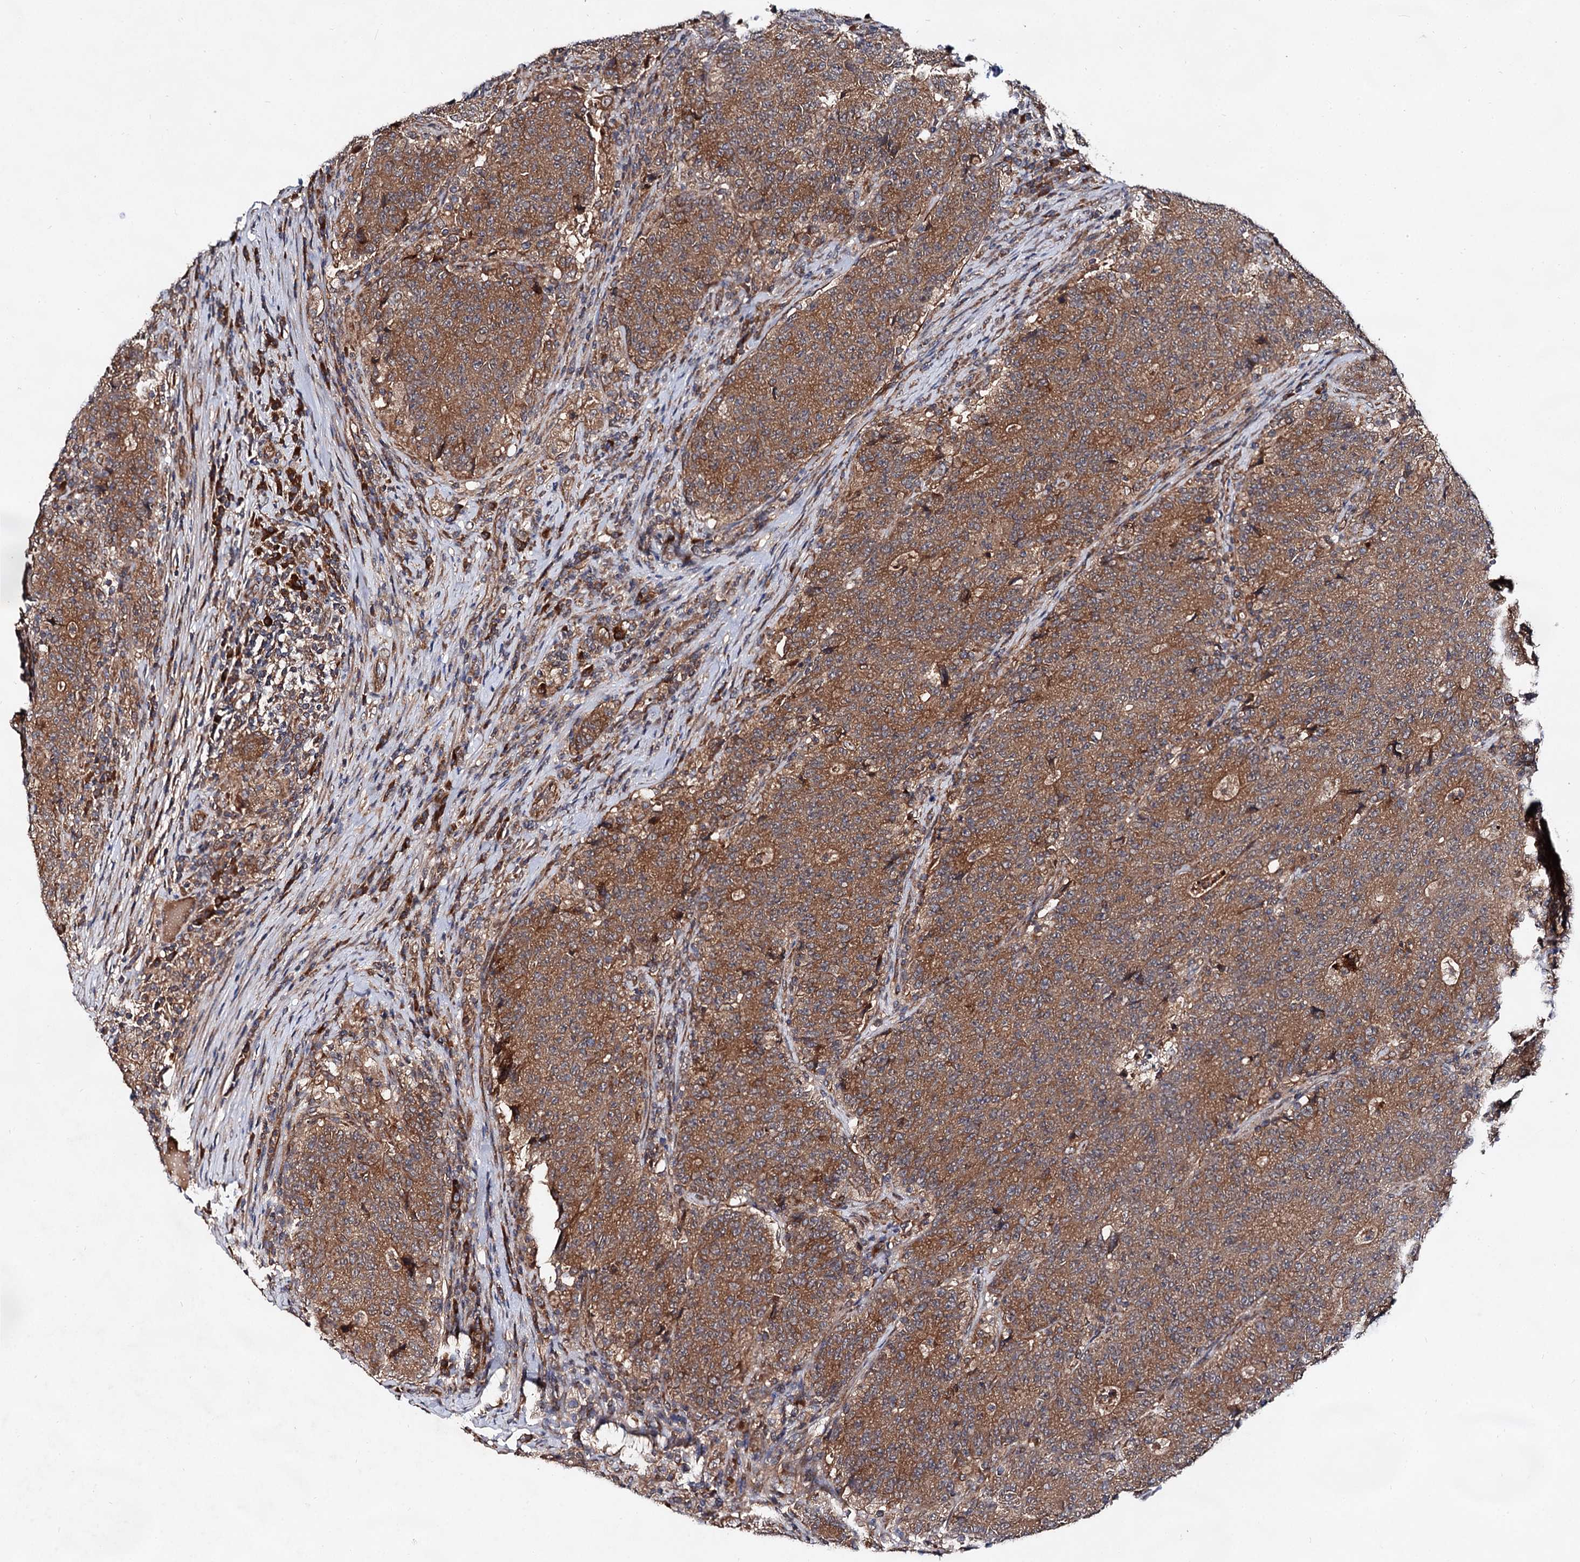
{"staining": {"intensity": "moderate", "quantity": ">75%", "location": "cytoplasmic/membranous"}, "tissue": "colorectal cancer", "cell_type": "Tumor cells", "image_type": "cancer", "snomed": [{"axis": "morphology", "description": "Adenocarcinoma, NOS"}, {"axis": "topography", "description": "Colon"}], "caption": "Colorectal adenocarcinoma was stained to show a protein in brown. There is medium levels of moderate cytoplasmic/membranous staining in approximately >75% of tumor cells. (DAB IHC with brightfield microscopy, high magnification).", "gene": "TEX9", "patient": {"sex": "female", "age": 75}}